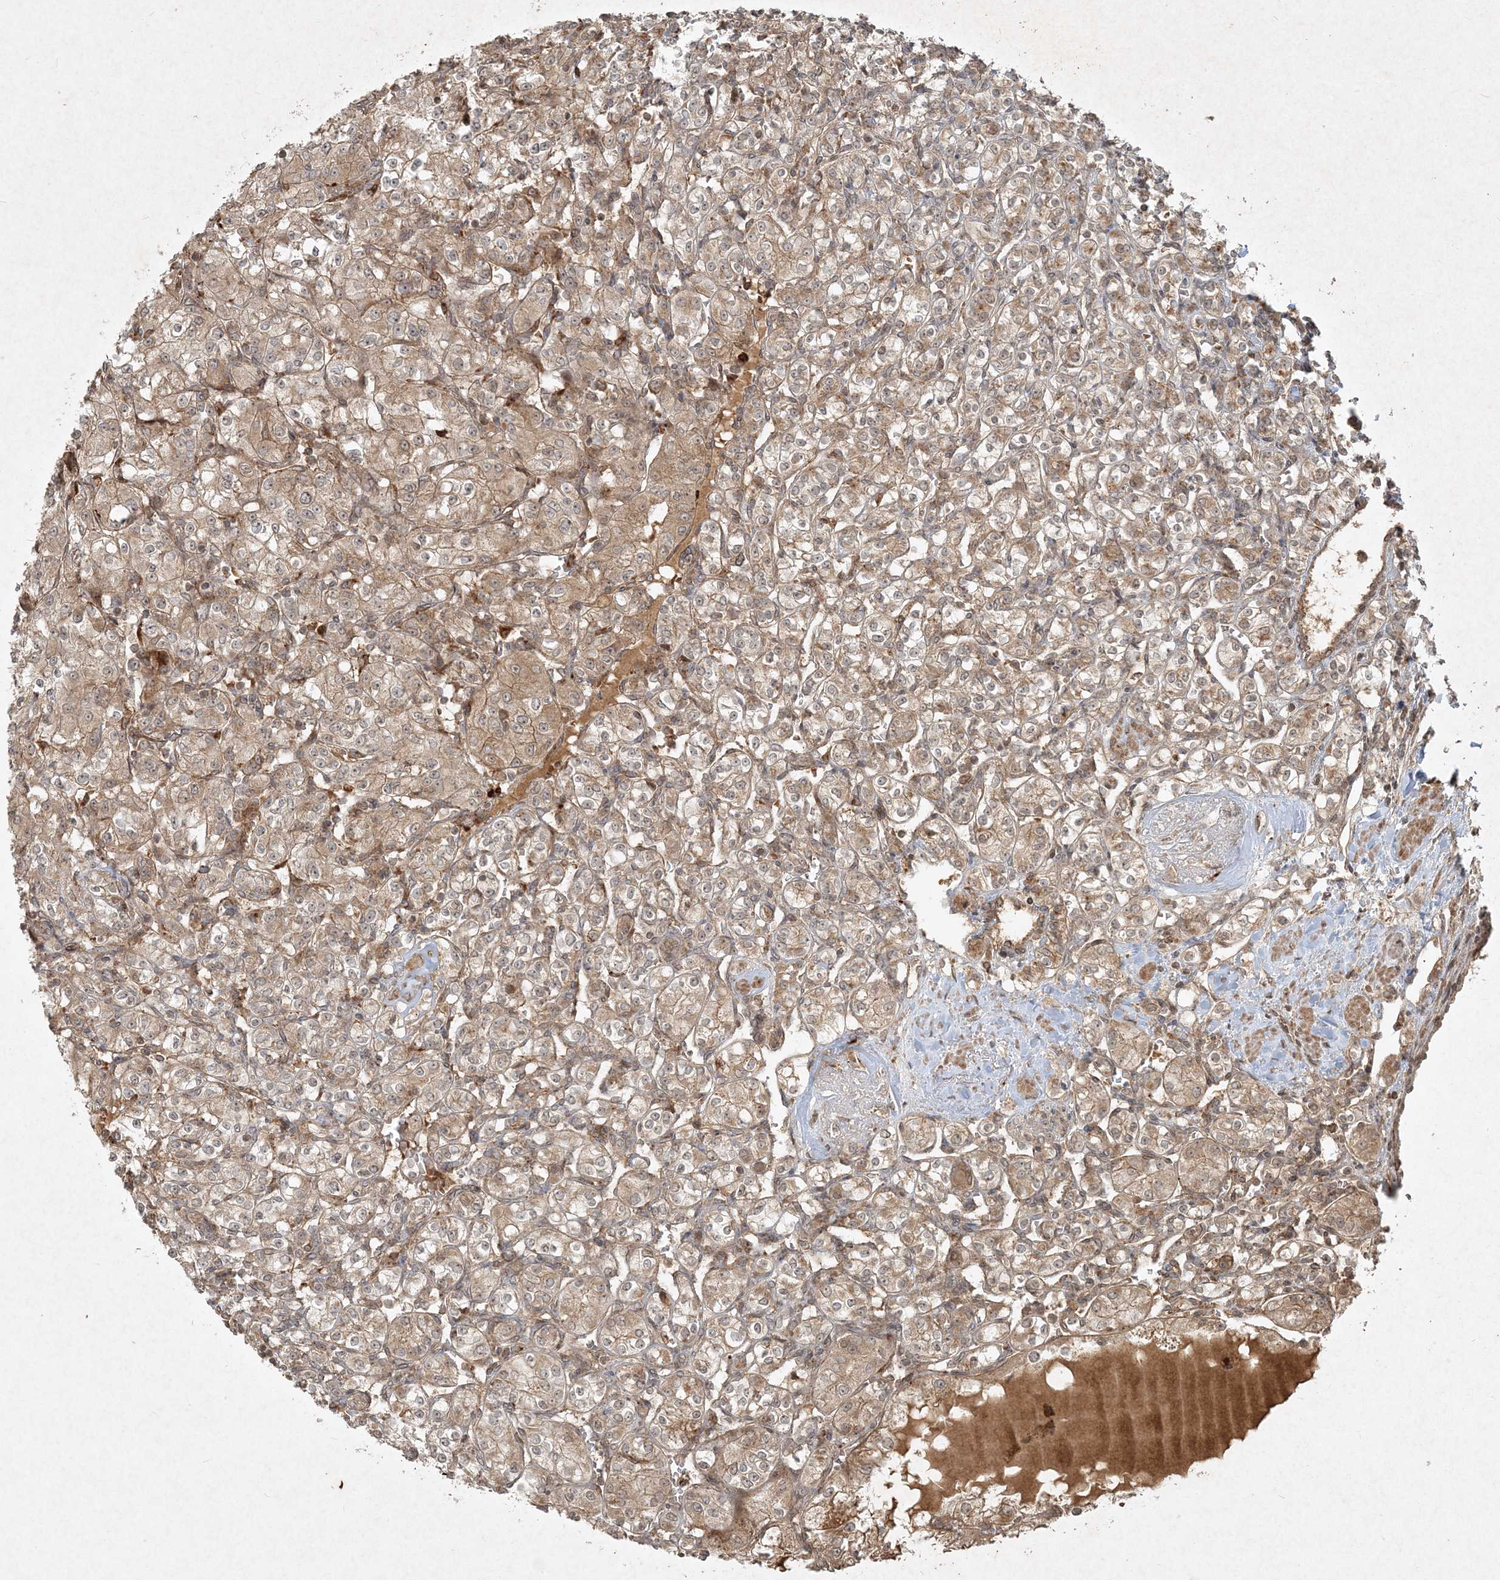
{"staining": {"intensity": "weak", "quantity": ">75%", "location": "cytoplasmic/membranous"}, "tissue": "renal cancer", "cell_type": "Tumor cells", "image_type": "cancer", "snomed": [{"axis": "morphology", "description": "Adenocarcinoma, NOS"}, {"axis": "topography", "description": "Kidney"}], "caption": "Tumor cells reveal low levels of weak cytoplasmic/membranous expression in approximately >75% of cells in human renal adenocarcinoma.", "gene": "NARS1", "patient": {"sex": "male", "age": 77}}